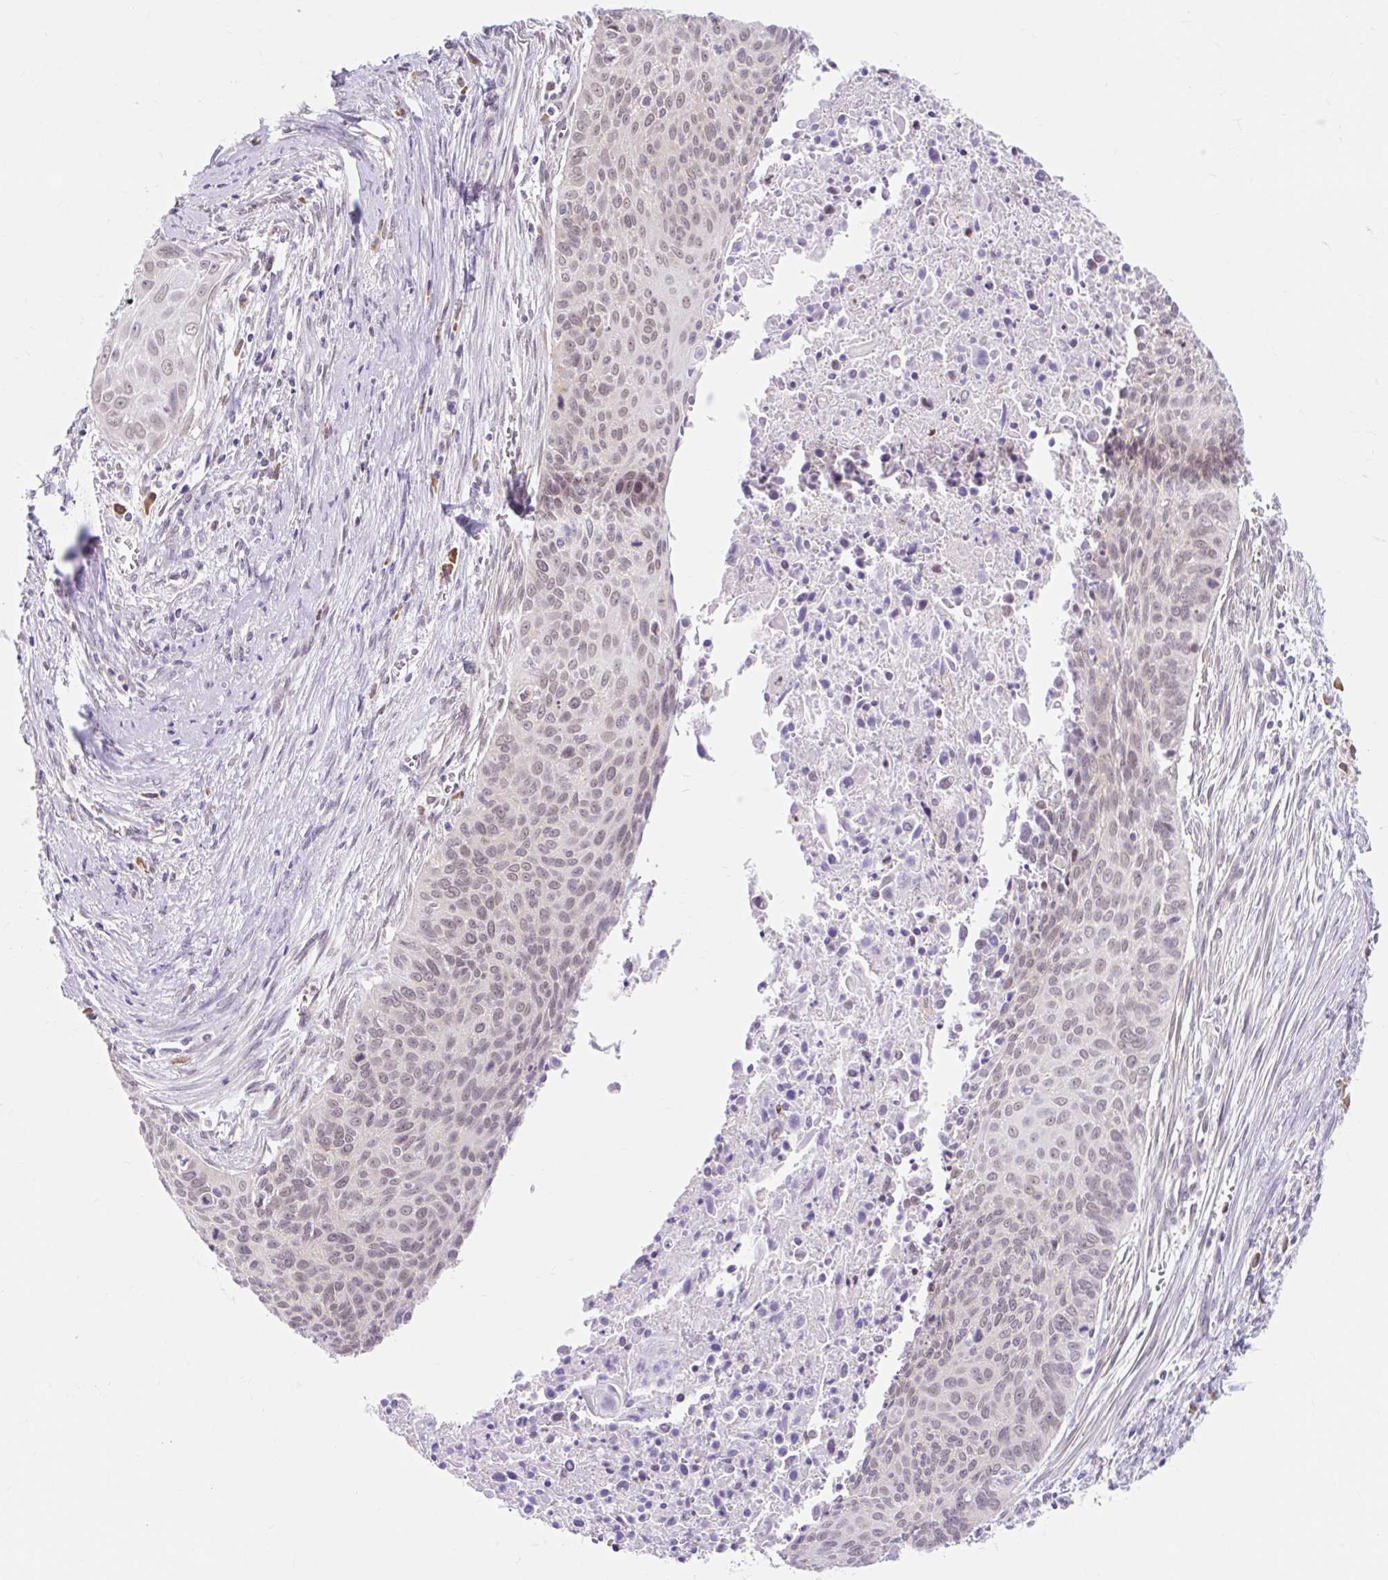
{"staining": {"intensity": "negative", "quantity": "none", "location": "none"}, "tissue": "cervical cancer", "cell_type": "Tumor cells", "image_type": "cancer", "snomed": [{"axis": "morphology", "description": "Squamous cell carcinoma, NOS"}, {"axis": "topography", "description": "Cervix"}], "caption": "There is no significant expression in tumor cells of cervical cancer. (DAB immunohistochemistry with hematoxylin counter stain).", "gene": "SRSF10", "patient": {"sex": "female", "age": 55}}